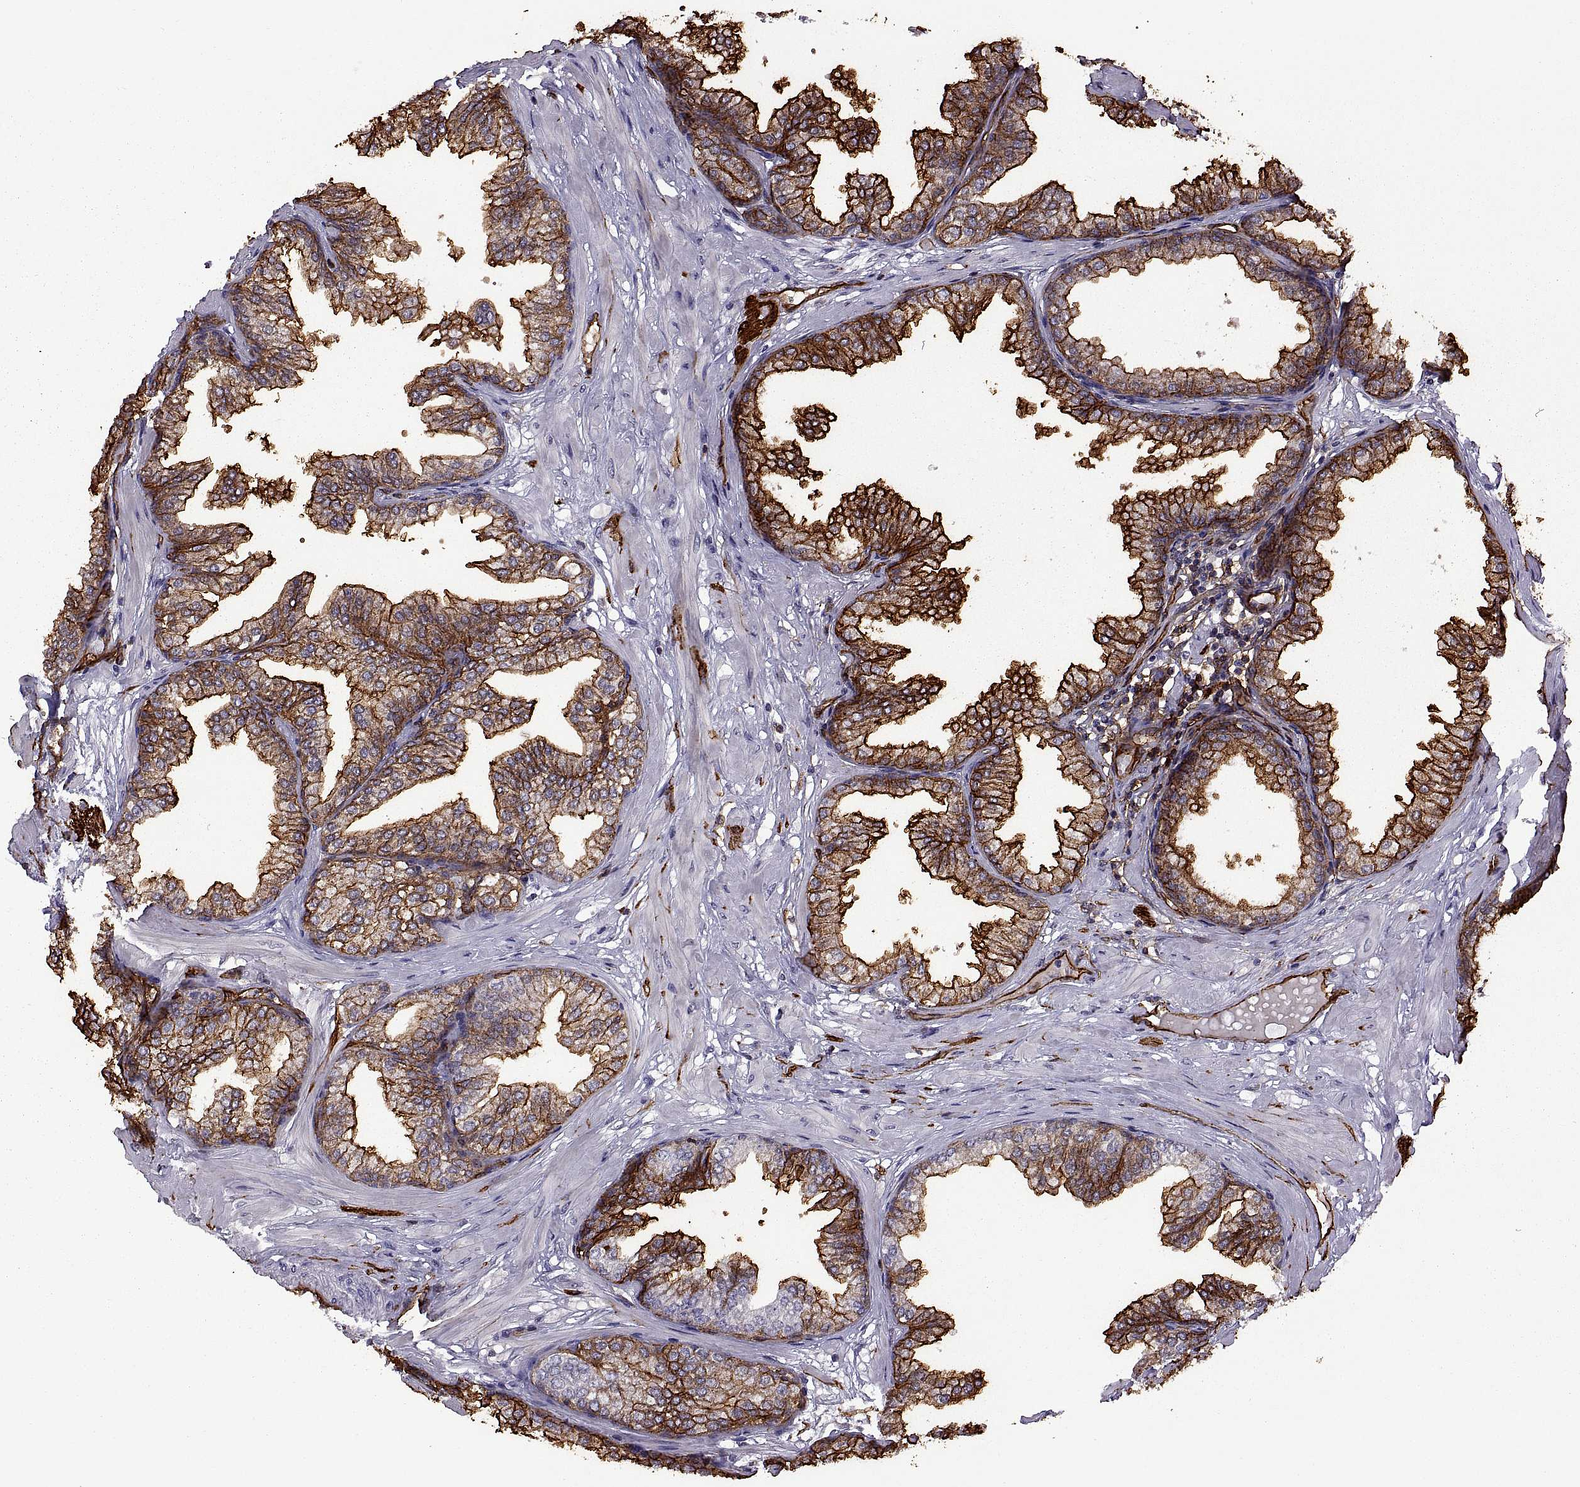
{"staining": {"intensity": "strong", "quantity": ">75%", "location": "cytoplasmic/membranous"}, "tissue": "prostate", "cell_type": "Glandular cells", "image_type": "normal", "snomed": [{"axis": "morphology", "description": "Normal tissue, NOS"}, {"axis": "topography", "description": "Prostate"}], "caption": "Immunohistochemical staining of normal prostate reveals >75% levels of strong cytoplasmic/membranous protein staining in approximately >75% of glandular cells. The staining was performed using DAB, with brown indicating positive protein expression. Nuclei are stained blue with hematoxylin.", "gene": "S100A10", "patient": {"sex": "male", "age": 37}}